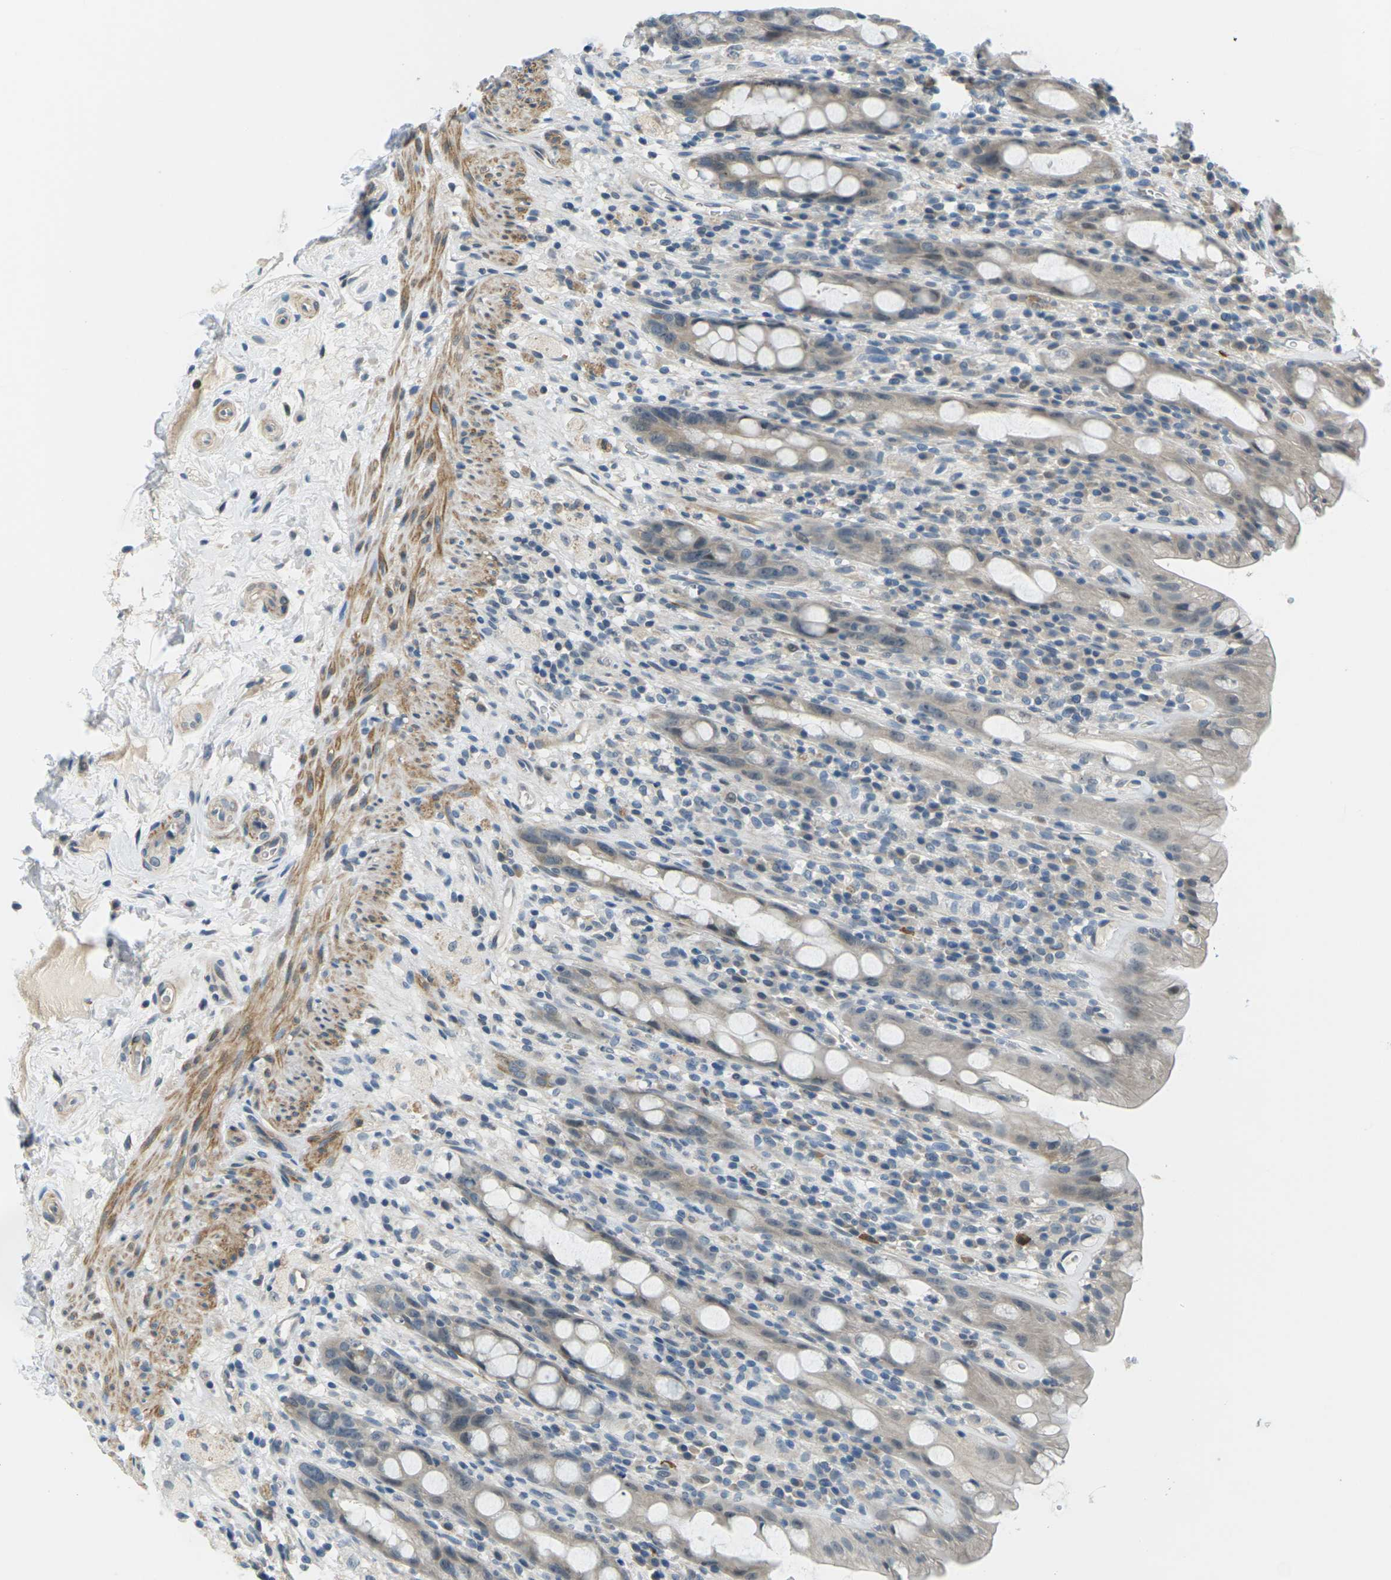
{"staining": {"intensity": "weak", "quantity": "<25%", "location": "cytoplasmic/membranous"}, "tissue": "rectum", "cell_type": "Glandular cells", "image_type": "normal", "snomed": [{"axis": "morphology", "description": "Normal tissue, NOS"}, {"axis": "topography", "description": "Rectum"}], "caption": "High magnification brightfield microscopy of unremarkable rectum stained with DAB (brown) and counterstained with hematoxylin (blue): glandular cells show no significant staining.", "gene": "SLC13A3", "patient": {"sex": "male", "age": 44}}